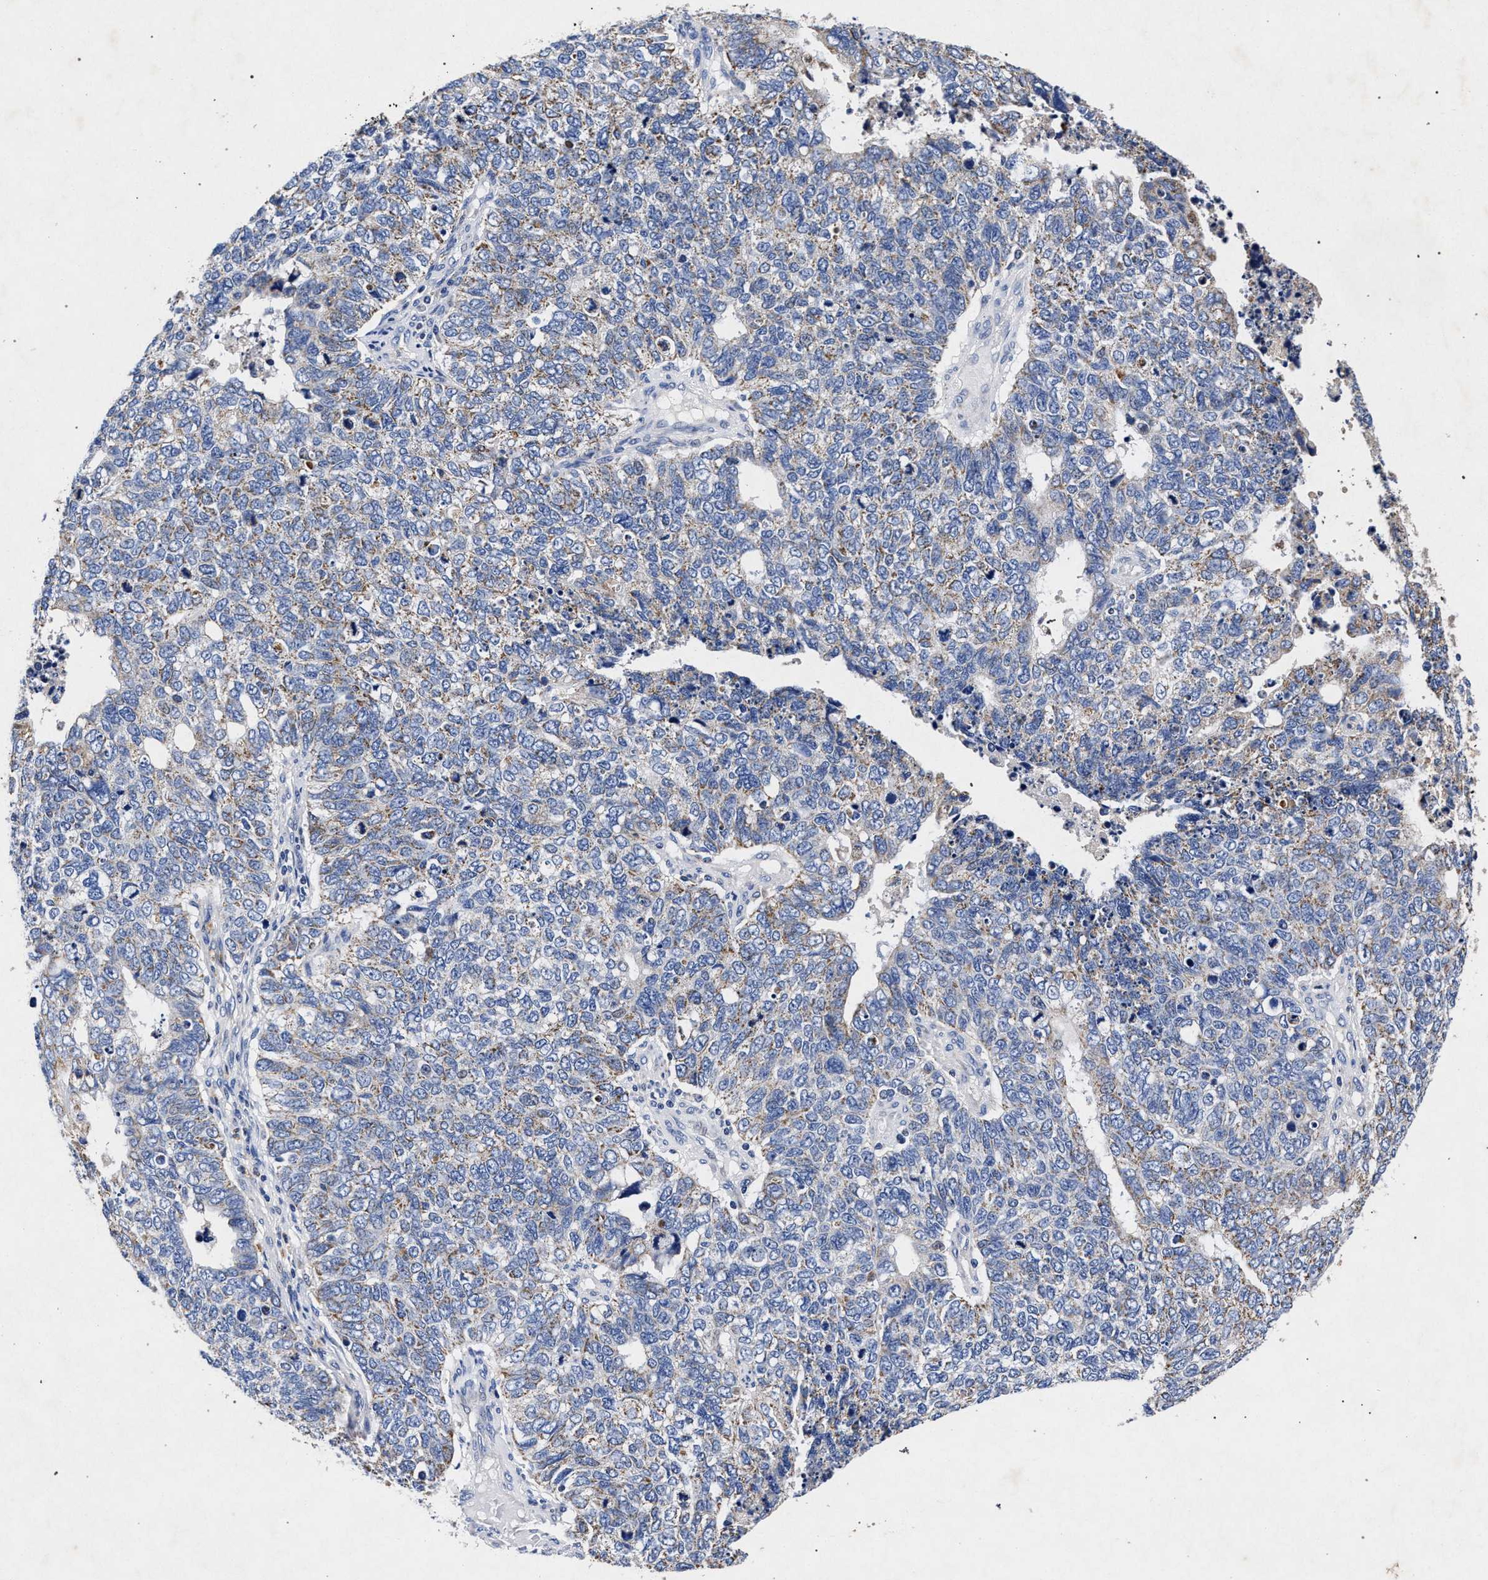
{"staining": {"intensity": "weak", "quantity": "<25%", "location": "cytoplasmic/membranous"}, "tissue": "cervical cancer", "cell_type": "Tumor cells", "image_type": "cancer", "snomed": [{"axis": "morphology", "description": "Squamous cell carcinoma, NOS"}, {"axis": "topography", "description": "Cervix"}], "caption": "An immunohistochemistry (IHC) micrograph of cervical cancer (squamous cell carcinoma) is shown. There is no staining in tumor cells of cervical cancer (squamous cell carcinoma).", "gene": "HSD17B14", "patient": {"sex": "female", "age": 63}}